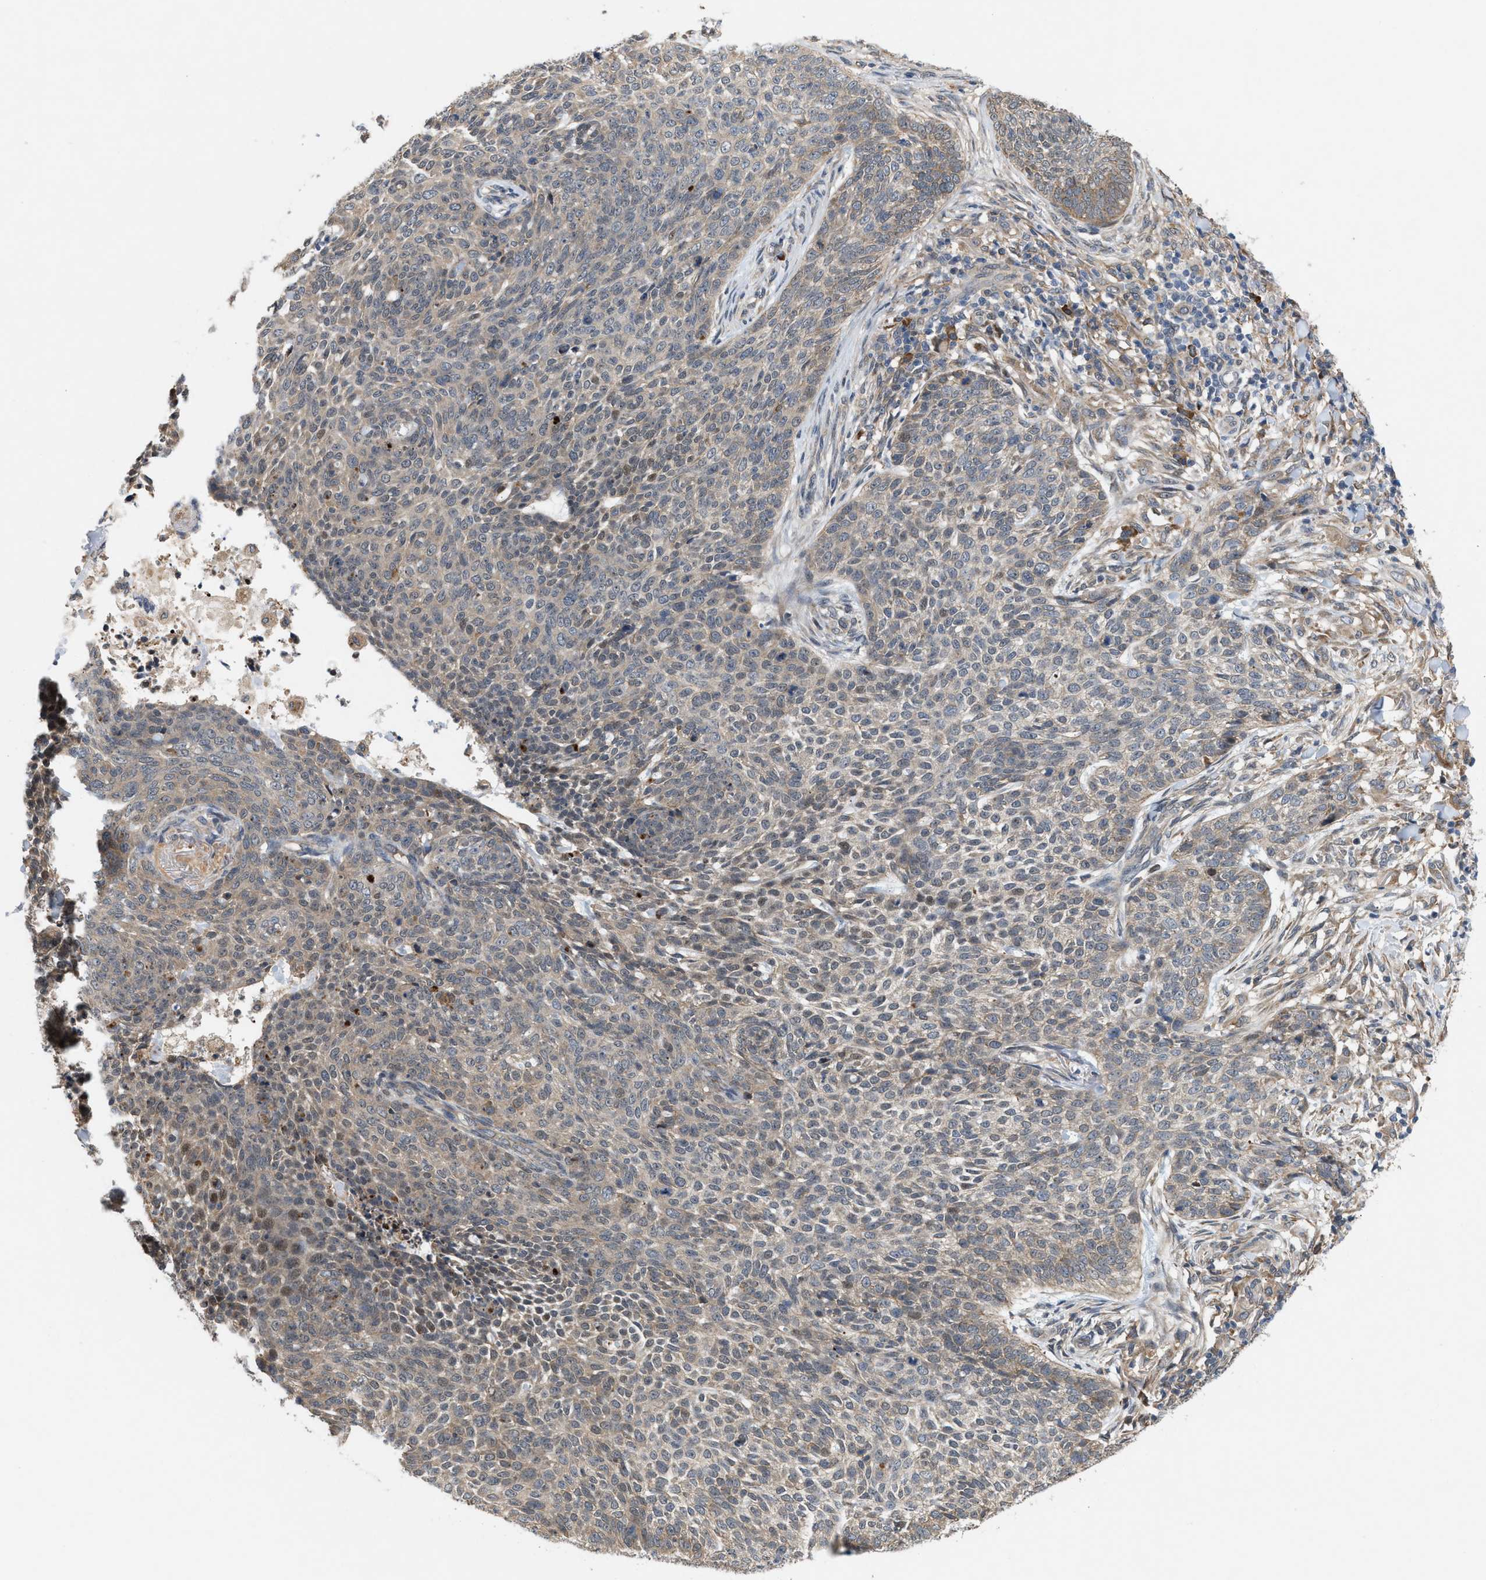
{"staining": {"intensity": "weak", "quantity": "25%-75%", "location": "cytoplasmic/membranous"}, "tissue": "skin cancer", "cell_type": "Tumor cells", "image_type": "cancer", "snomed": [{"axis": "morphology", "description": "Basal cell carcinoma"}, {"axis": "topography", "description": "Skin"}], "caption": "Basal cell carcinoma (skin) stained for a protein displays weak cytoplasmic/membranous positivity in tumor cells.", "gene": "MFSD6", "patient": {"sex": "female", "age": 64}}